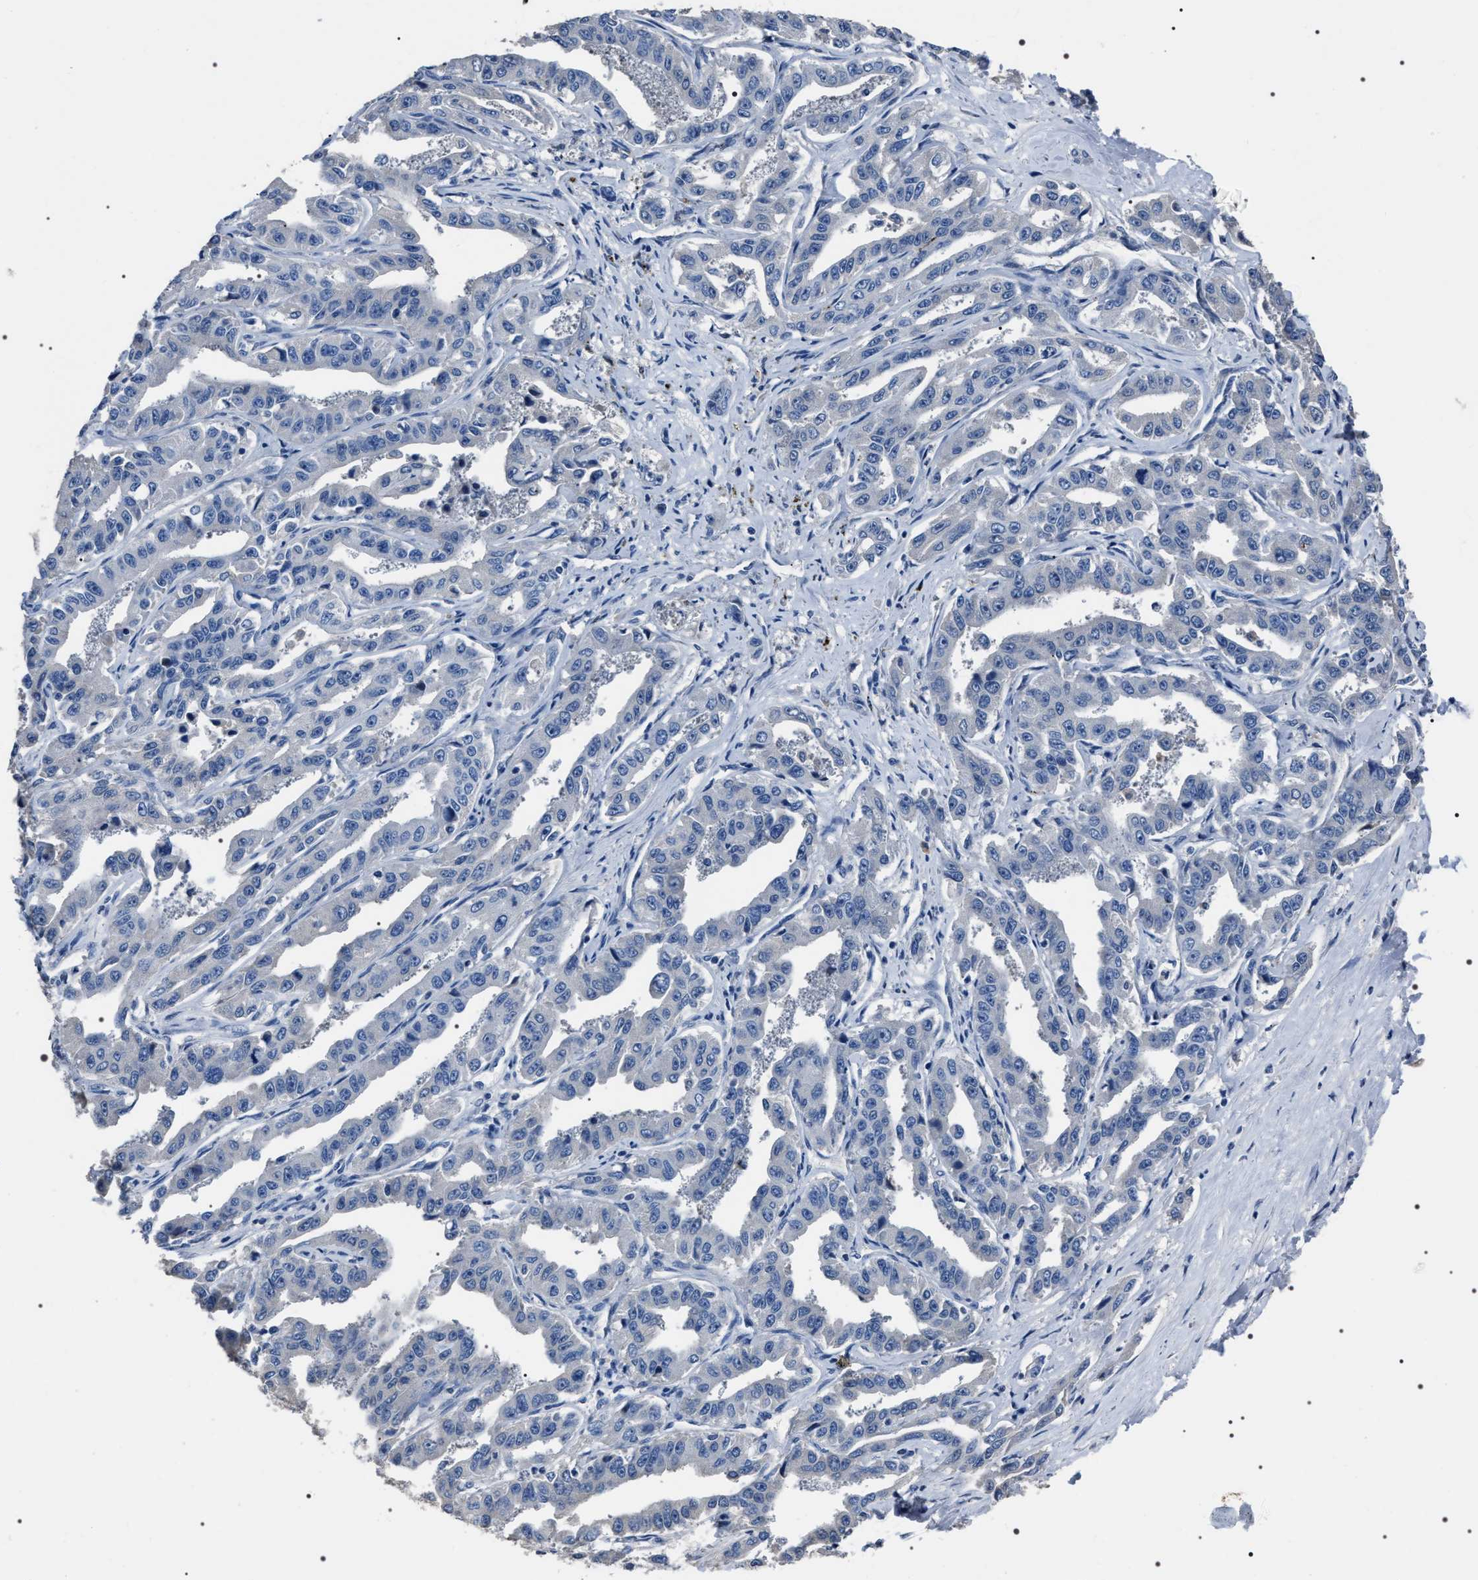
{"staining": {"intensity": "negative", "quantity": "none", "location": "none"}, "tissue": "liver cancer", "cell_type": "Tumor cells", "image_type": "cancer", "snomed": [{"axis": "morphology", "description": "Cholangiocarcinoma"}, {"axis": "topography", "description": "Liver"}], "caption": "IHC micrograph of liver cholangiocarcinoma stained for a protein (brown), which demonstrates no staining in tumor cells.", "gene": "TRIM54", "patient": {"sex": "male", "age": 59}}